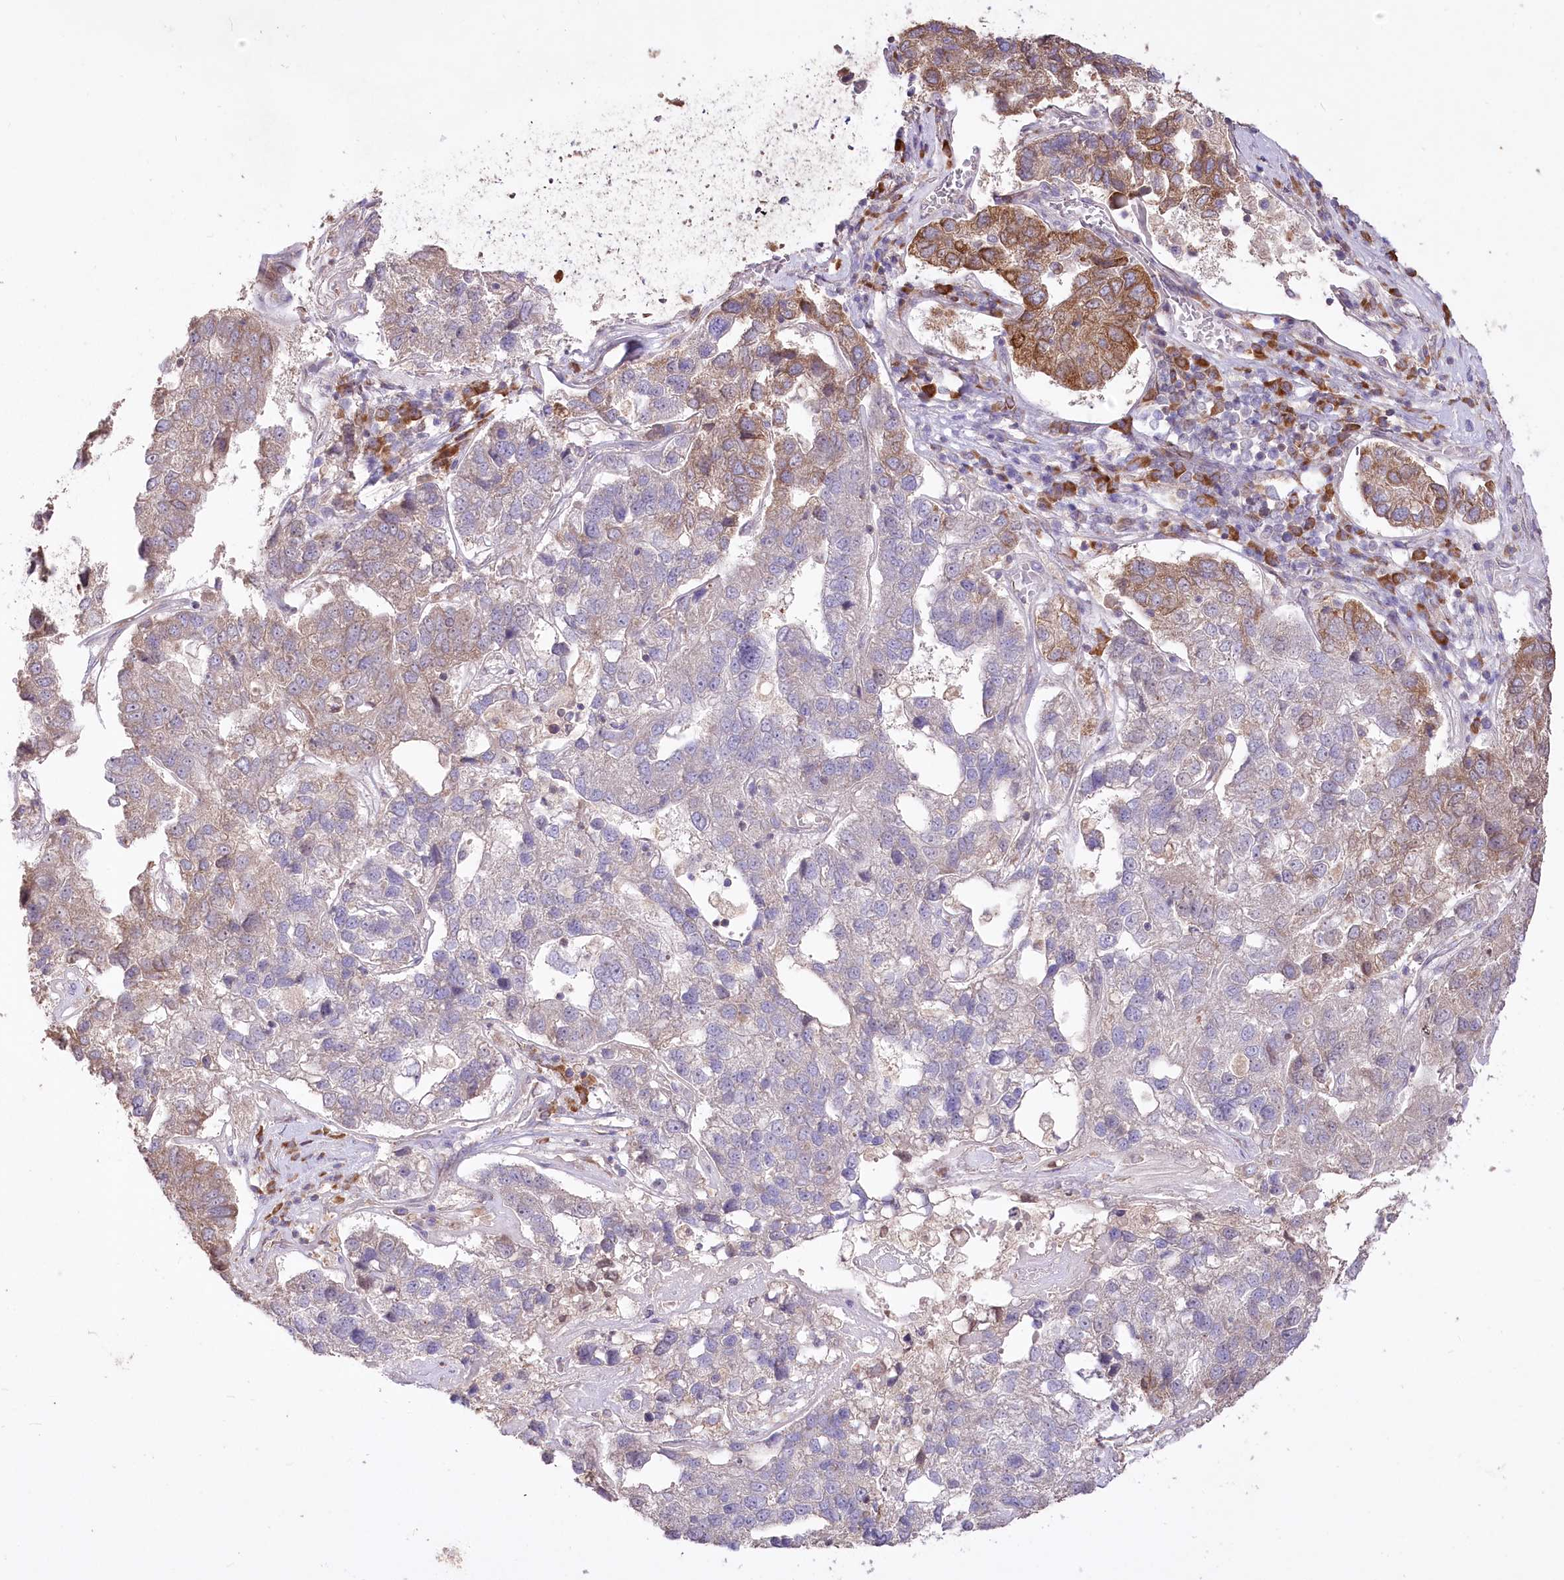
{"staining": {"intensity": "moderate", "quantity": "25%-75%", "location": "cytoplasmic/membranous"}, "tissue": "pancreatic cancer", "cell_type": "Tumor cells", "image_type": "cancer", "snomed": [{"axis": "morphology", "description": "Adenocarcinoma, NOS"}, {"axis": "topography", "description": "Pancreas"}], "caption": "Moderate cytoplasmic/membranous staining is seen in about 25%-75% of tumor cells in pancreatic adenocarcinoma.", "gene": "STT3B", "patient": {"sex": "female", "age": 61}}